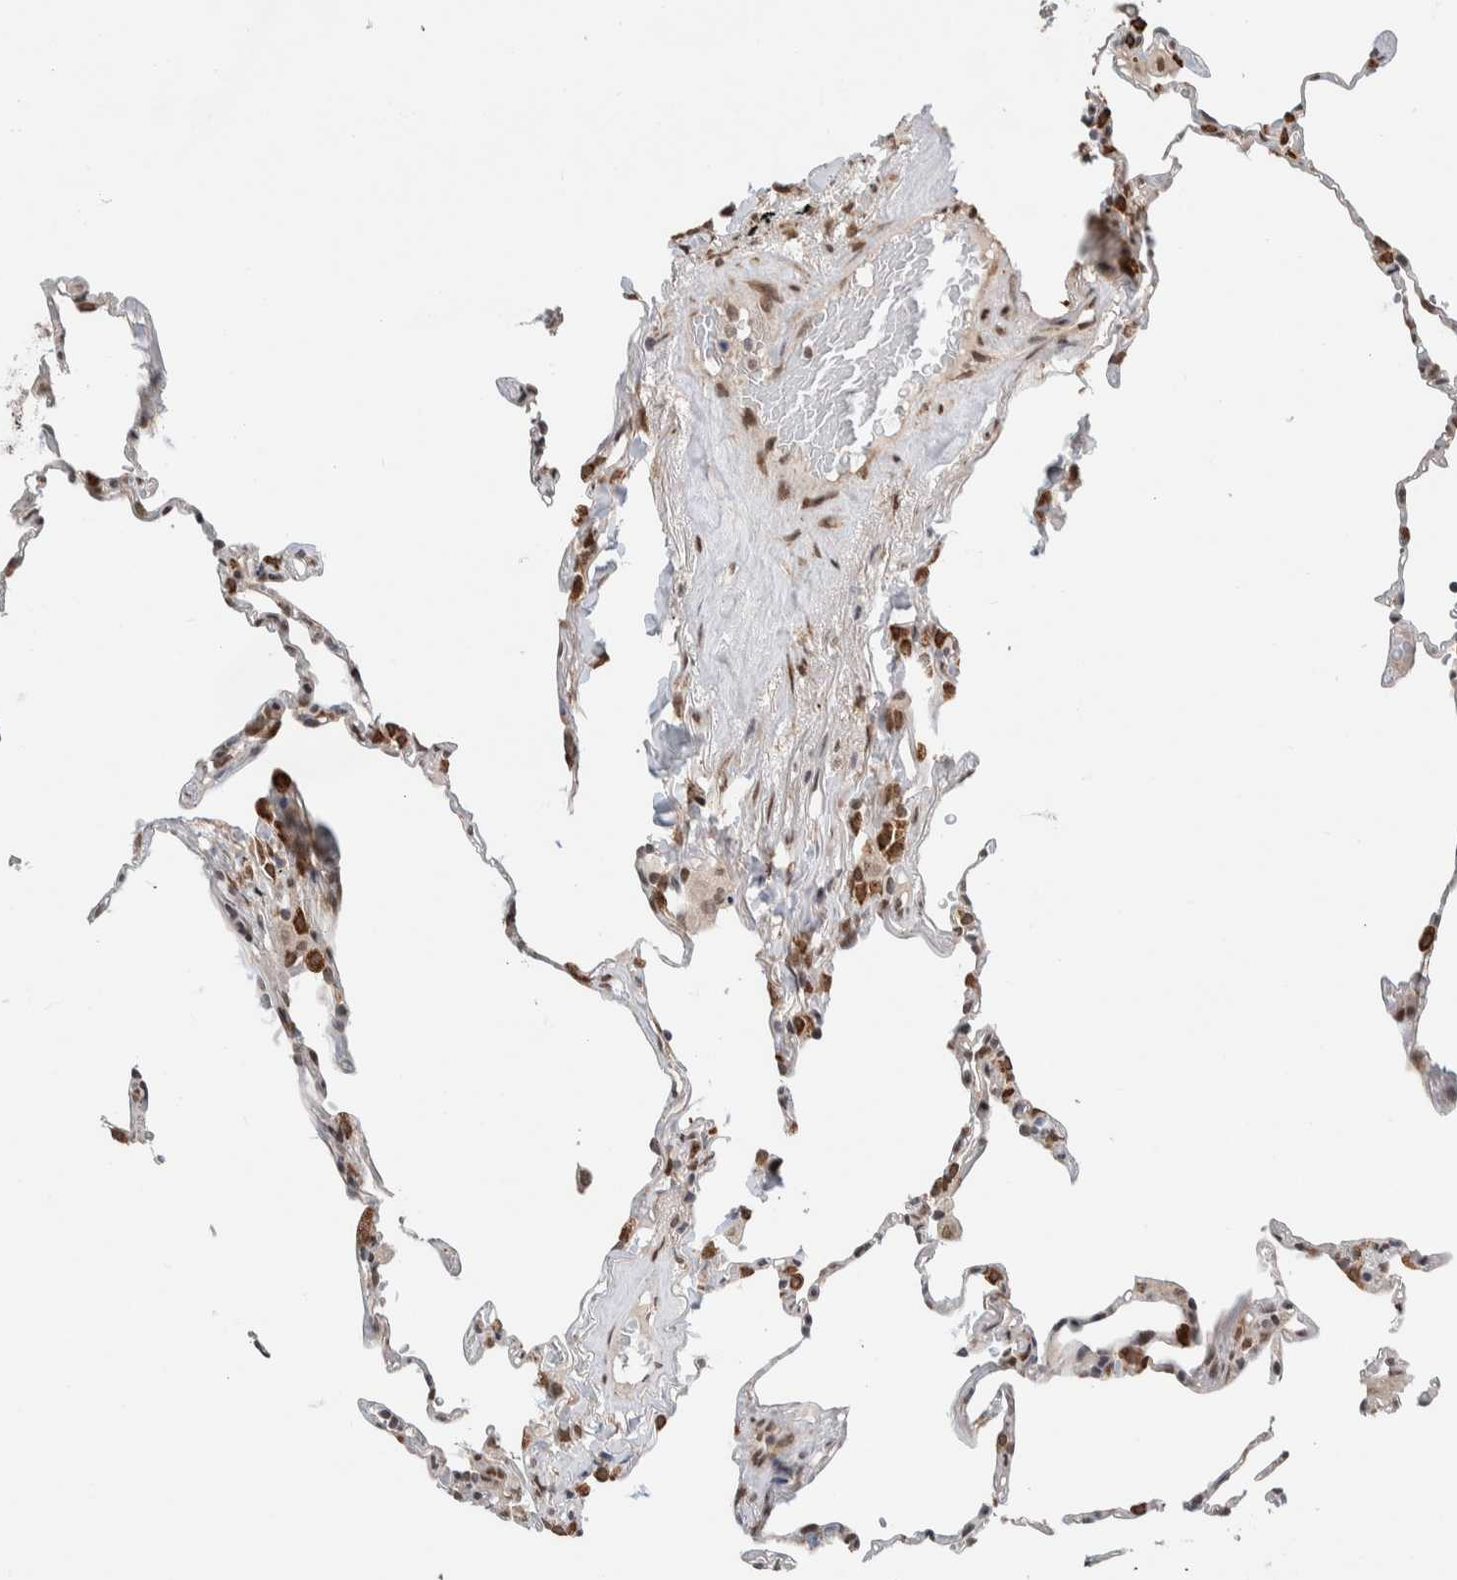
{"staining": {"intensity": "strong", "quantity": "<25%", "location": "cytoplasmic/membranous"}, "tissue": "lung", "cell_type": "Alveolar cells", "image_type": "normal", "snomed": [{"axis": "morphology", "description": "Normal tissue, NOS"}, {"axis": "topography", "description": "Lung"}], "caption": "Lung stained with immunohistochemistry exhibits strong cytoplasmic/membranous positivity in about <25% of alveolar cells.", "gene": "TNRC18", "patient": {"sex": "male", "age": 59}}